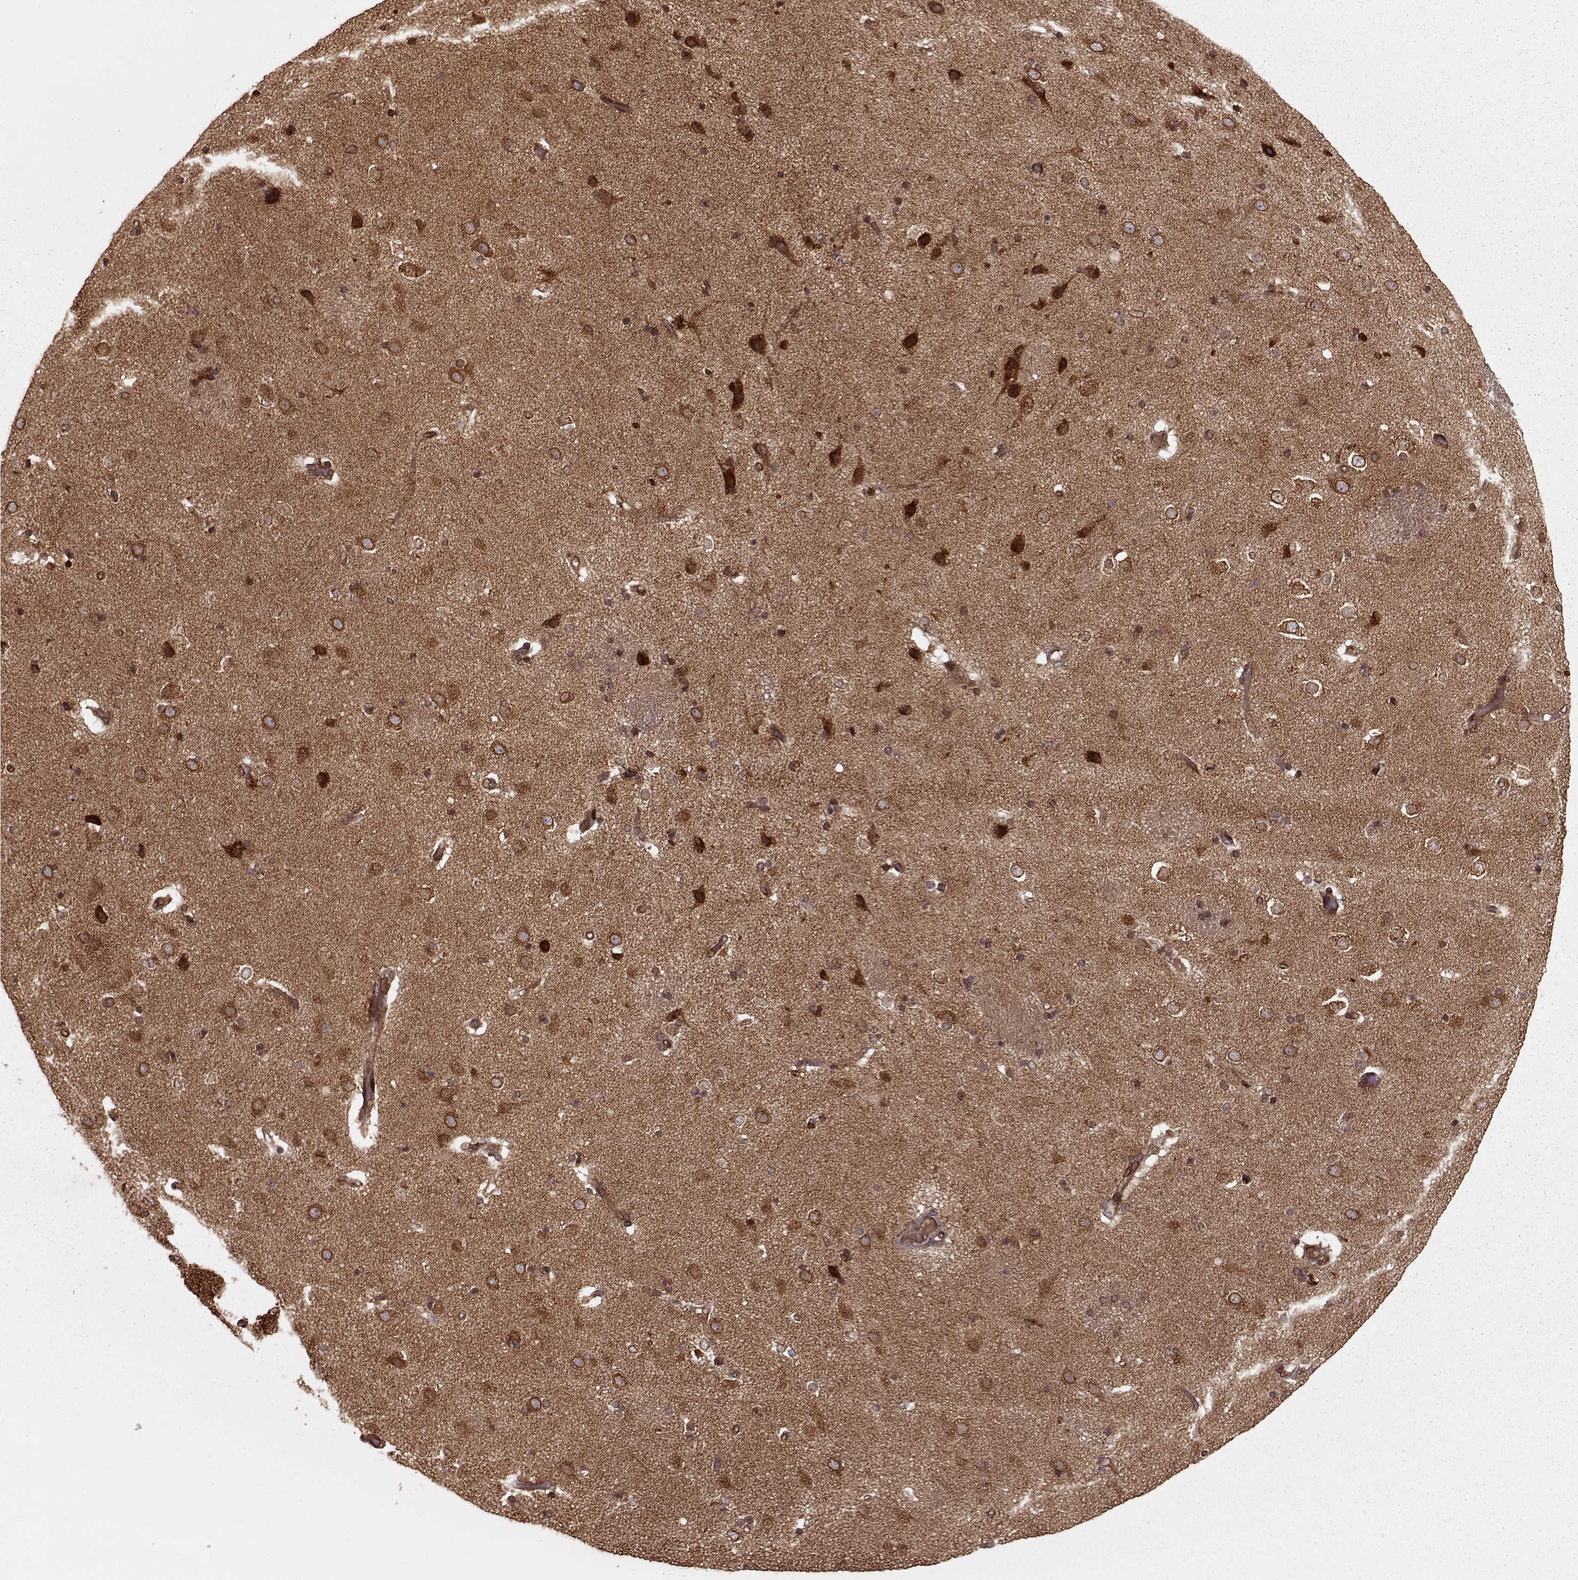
{"staining": {"intensity": "moderate", "quantity": ">75%", "location": "cytoplasmic/membranous"}, "tissue": "caudate", "cell_type": "Glial cells", "image_type": "normal", "snomed": [{"axis": "morphology", "description": "Normal tissue, NOS"}, {"axis": "topography", "description": "Lateral ventricle wall"}], "caption": "The immunohistochemical stain highlights moderate cytoplasmic/membranous expression in glial cells of unremarkable caudate. (brown staining indicates protein expression, while blue staining denotes nuclei).", "gene": "AGPAT1", "patient": {"sex": "female", "age": 71}}